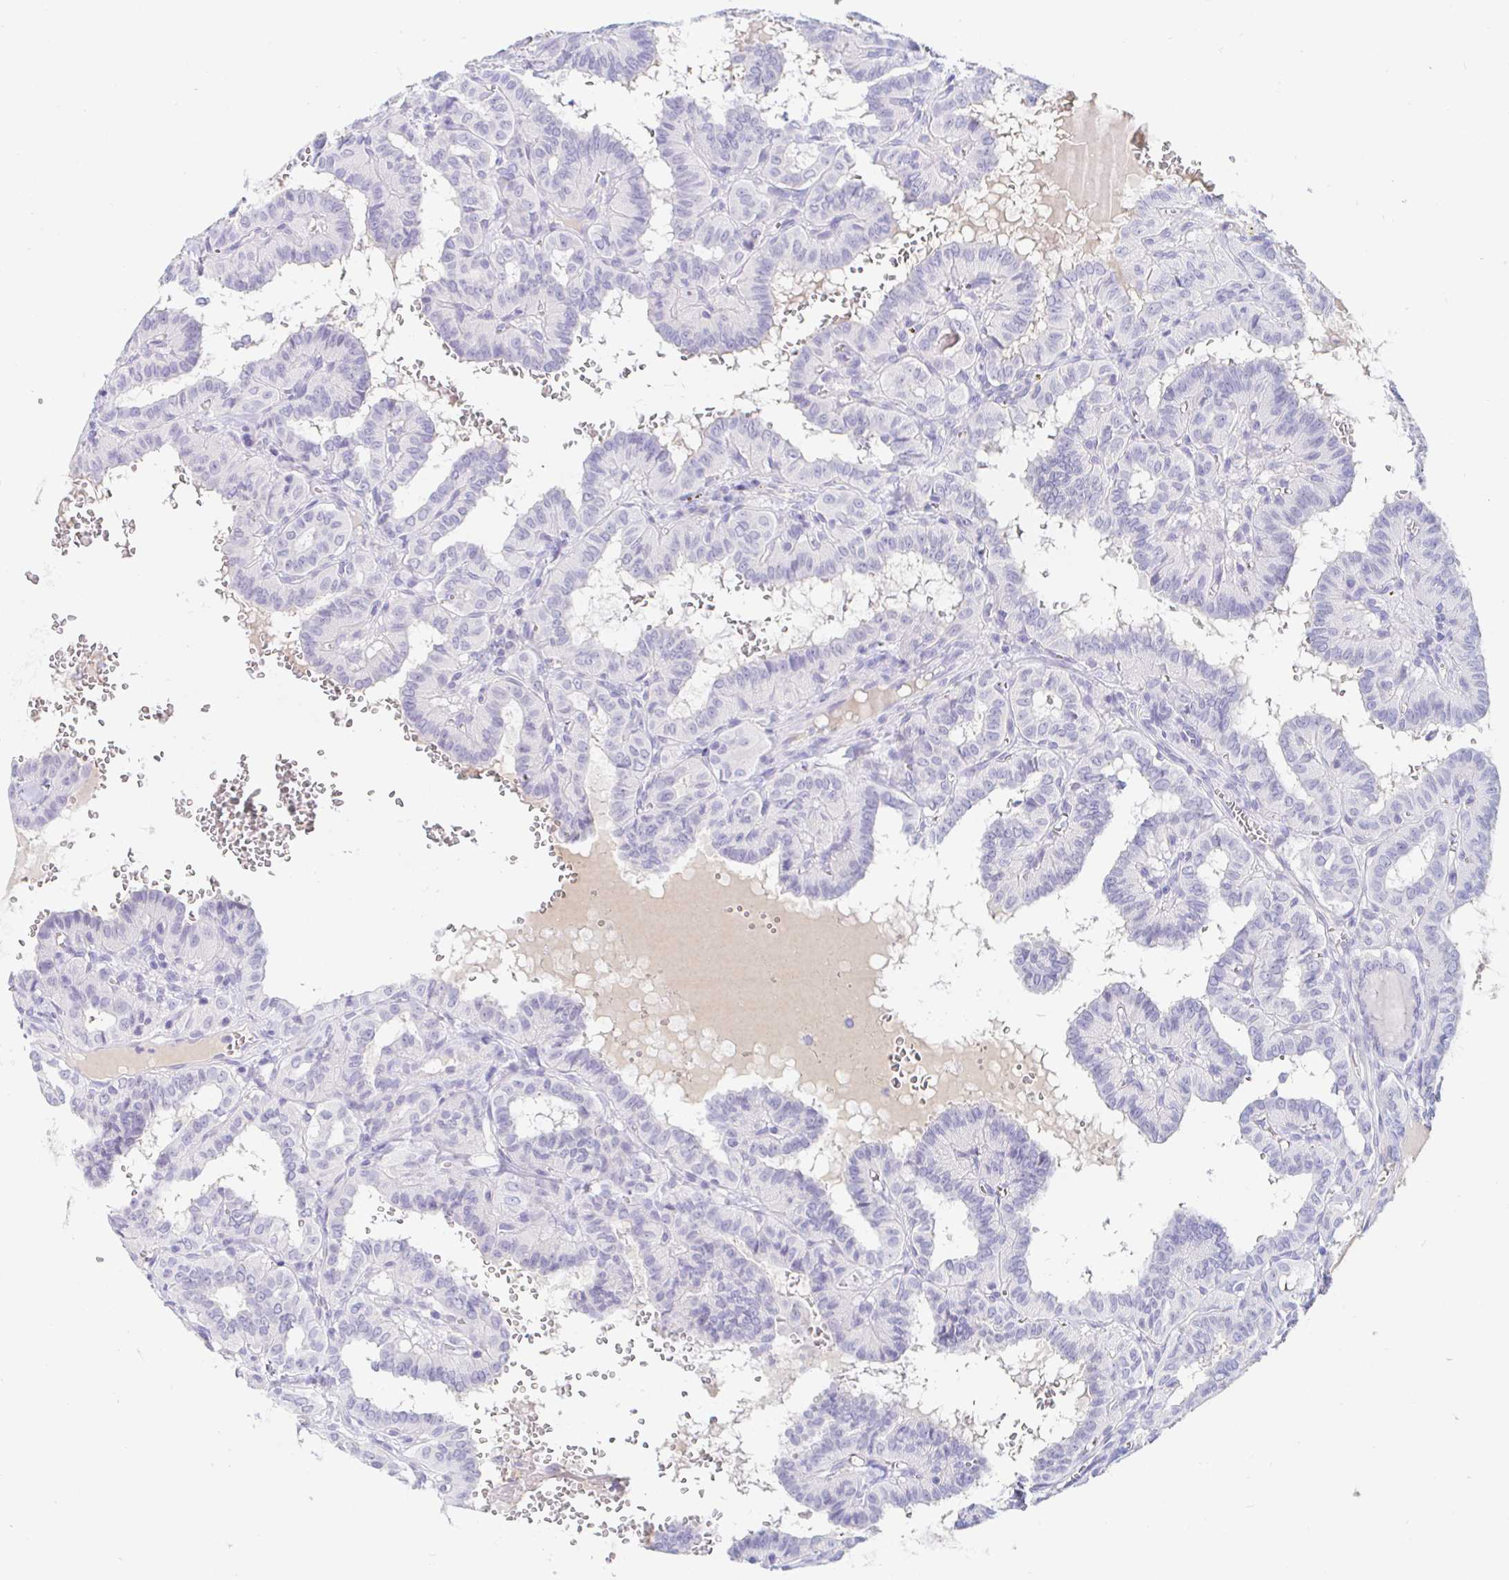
{"staining": {"intensity": "negative", "quantity": "none", "location": "none"}, "tissue": "thyroid cancer", "cell_type": "Tumor cells", "image_type": "cancer", "snomed": [{"axis": "morphology", "description": "Papillary adenocarcinoma, NOS"}, {"axis": "topography", "description": "Thyroid gland"}], "caption": "IHC histopathology image of thyroid cancer stained for a protein (brown), which reveals no positivity in tumor cells.", "gene": "TEX44", "patient": {"sex": "female", "age": 21}}